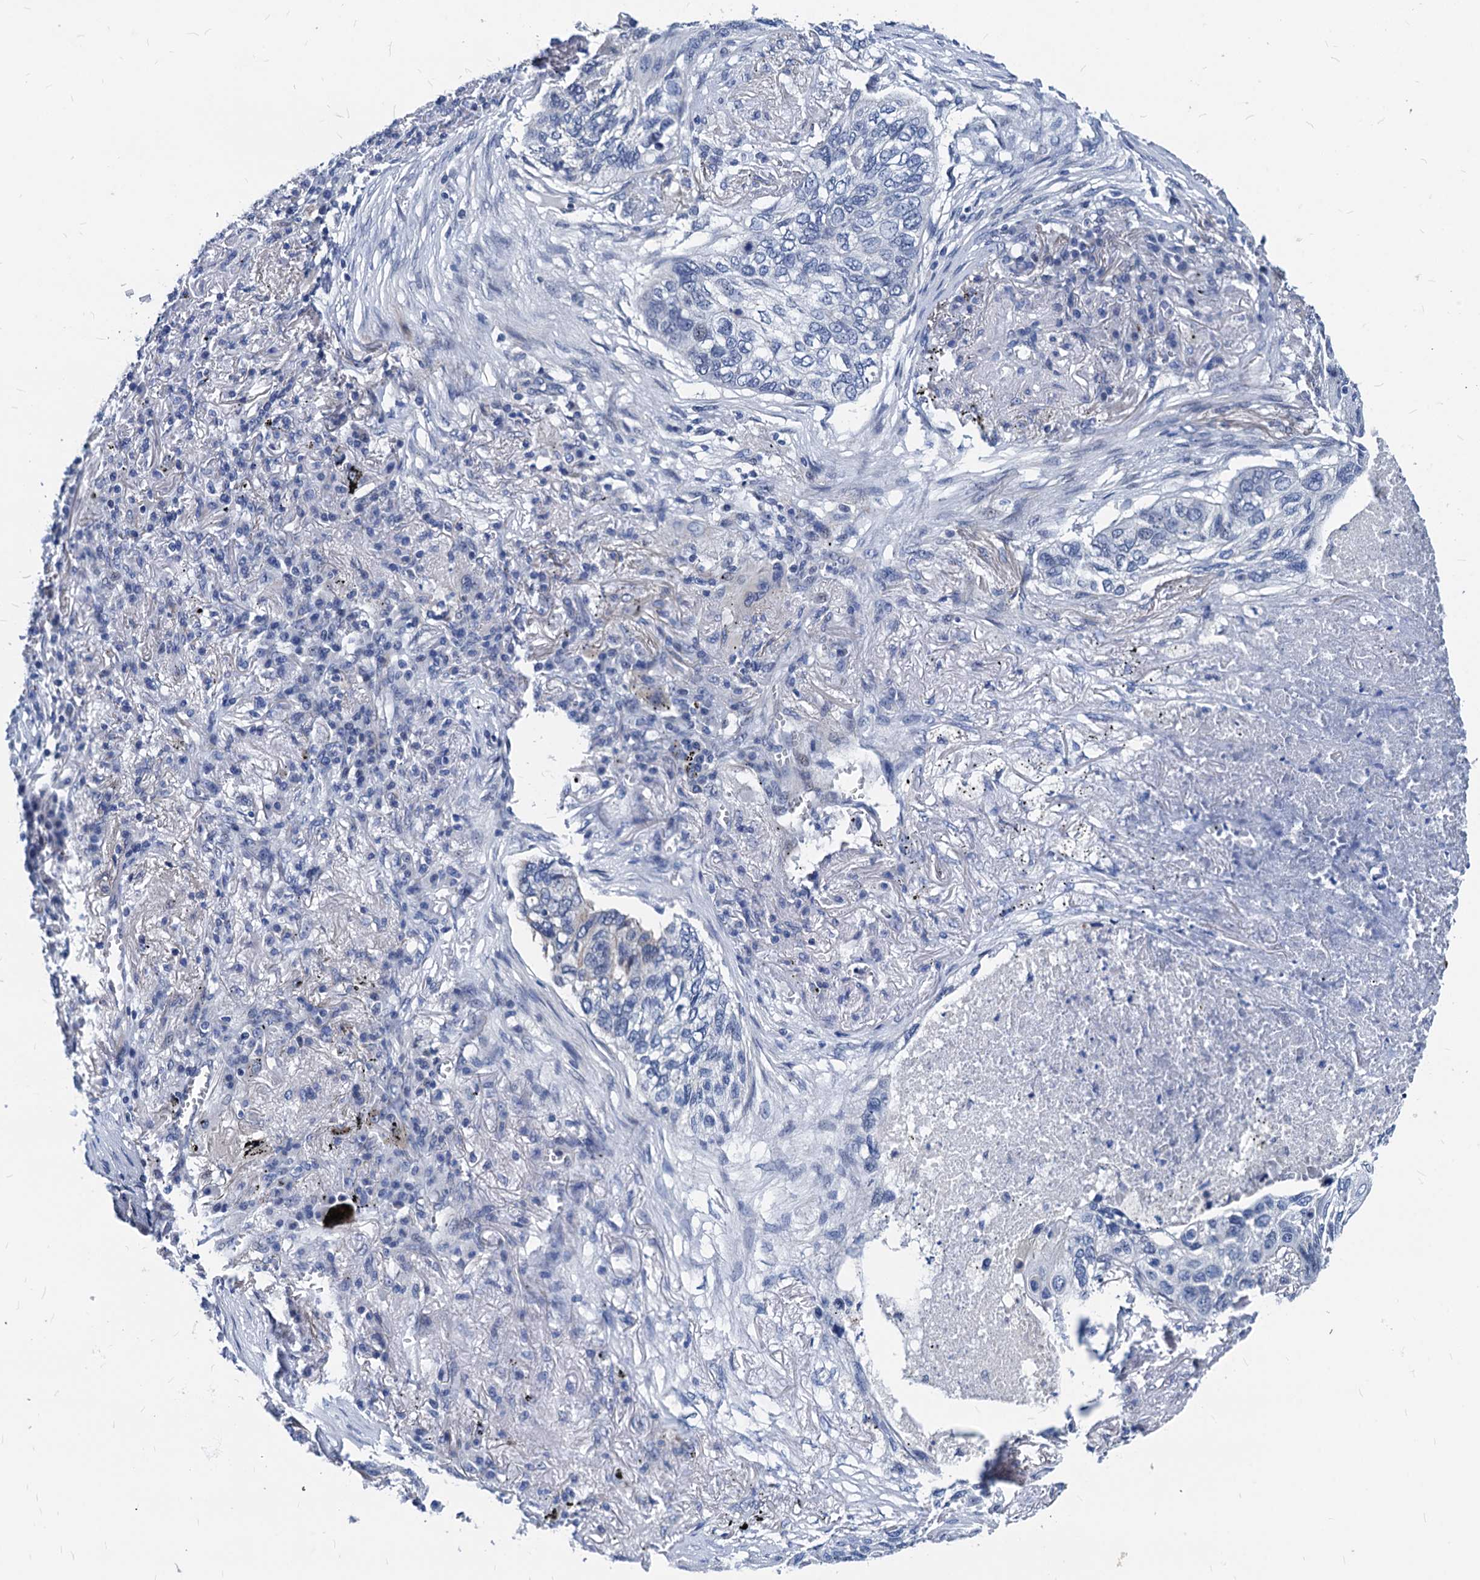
{"staining": {"intensity": "negative", "quantity": "none", "location": "none"}, "tissue": "lung cancer", "cell_type": "Tumor cells", "image_type": "cancer", "snomed": [{"axis": "morphology", "description": "Squamous cell carcinoma, NOS"}, {"axis": "topography", "description": "Lung"}], "caption": "Immunohistochemistry of squamous cell carcinoma (lung) demonstrates no staining in tumor cells.", "gene": "HSF2", "patient": {"sex": "female", "age": 63}}